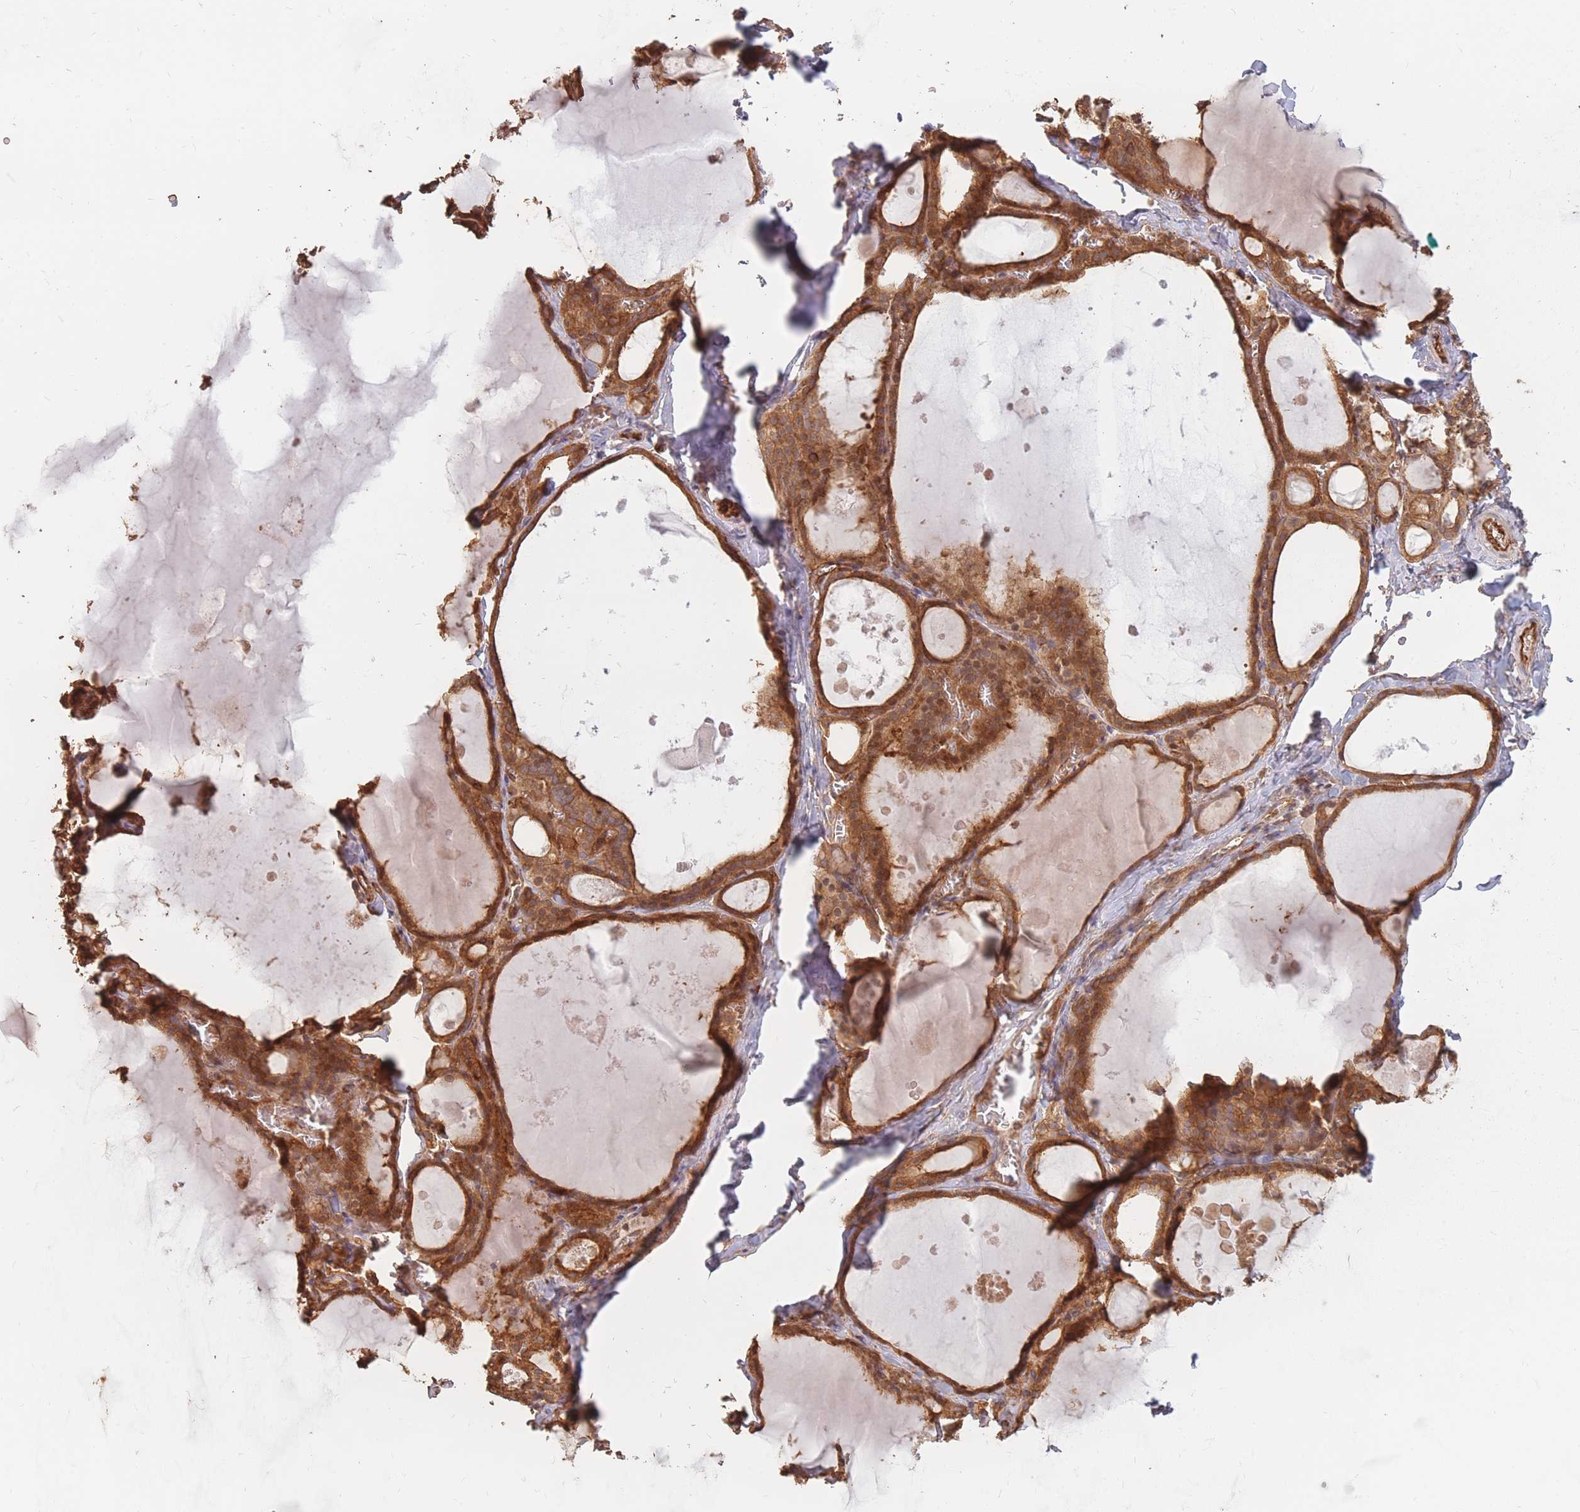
{"staining": {"intensity": "moderate", "quantity": ">75%", "location": "cytoplasmic/membranous"}, "tissue": "thyroid gland", "cell_type": "Glandular cells", "image_type": "normal", "snomed": [{"axis": "morphology", "description": "Normal tissue, NOS"}, {"axis": "topography", "description": "Thyroid gland"}], "caption": "This is an image of IHC staining of unremarkable thyroid gland, which shows moderate staining in the cytoplasmic/membranous of glandular cells.", "gene": "PLS3", "patient": {"sex": "male", "age": 56}}